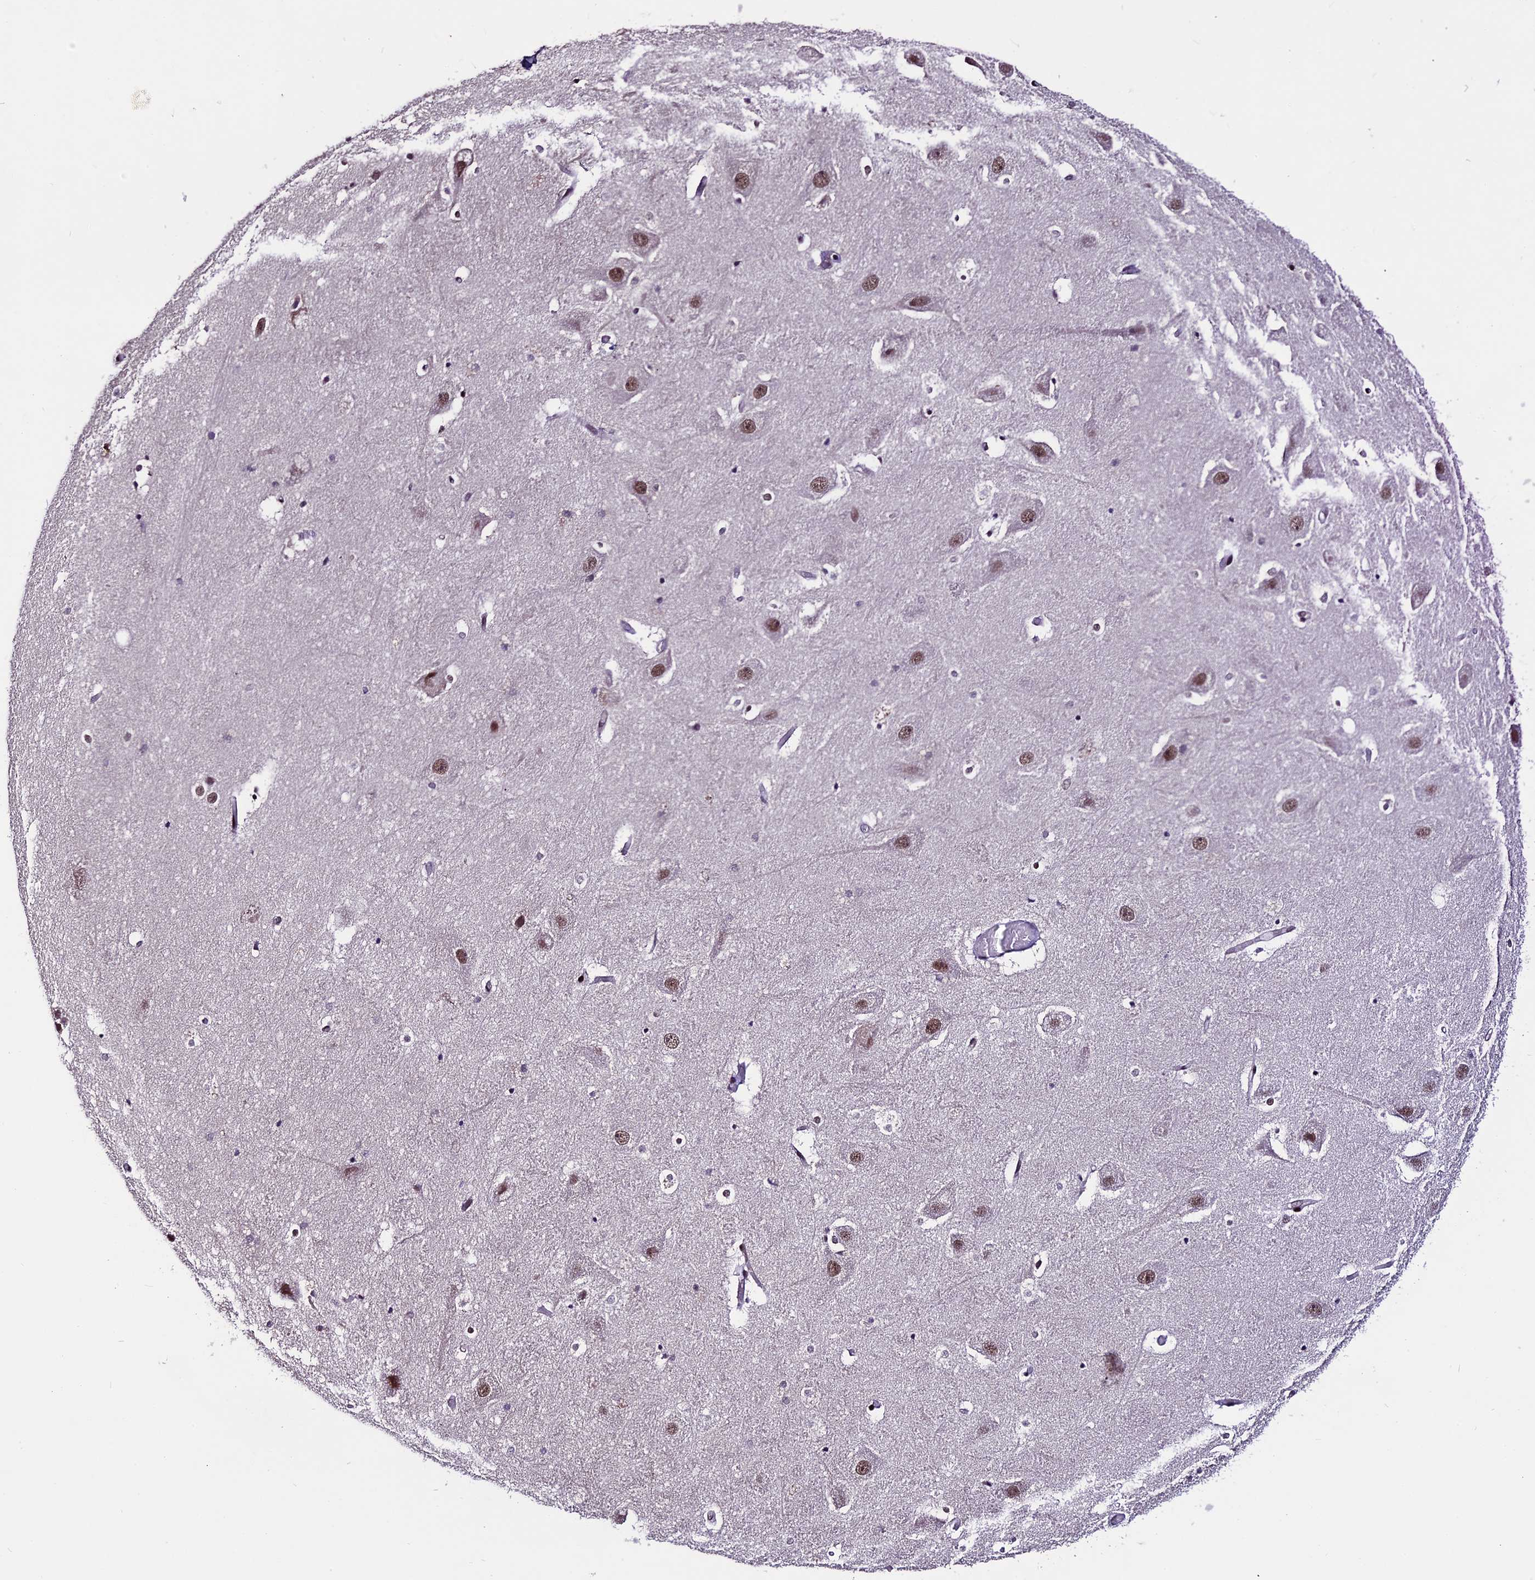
{"staining": {"intensity": "moderate", "quantity": "<25%", "location": "nuclear"}, "tissue": "hippocampus", "cell_type": "Glial cells", "image_type": "normal", "snomed": [{"axis": "morphology", "description": "Normal tissue, NOS"}, {"axis": "topography", "description": "Hippocampus"}], "caption": "There is low levels of moderate nuclear positivity in glial cells of normal hippocampus, as demonstrated by immunohistochemical staining (brown color).", "gene": "TCP11L2", "patient": {"sex": "female", "age": 52}}